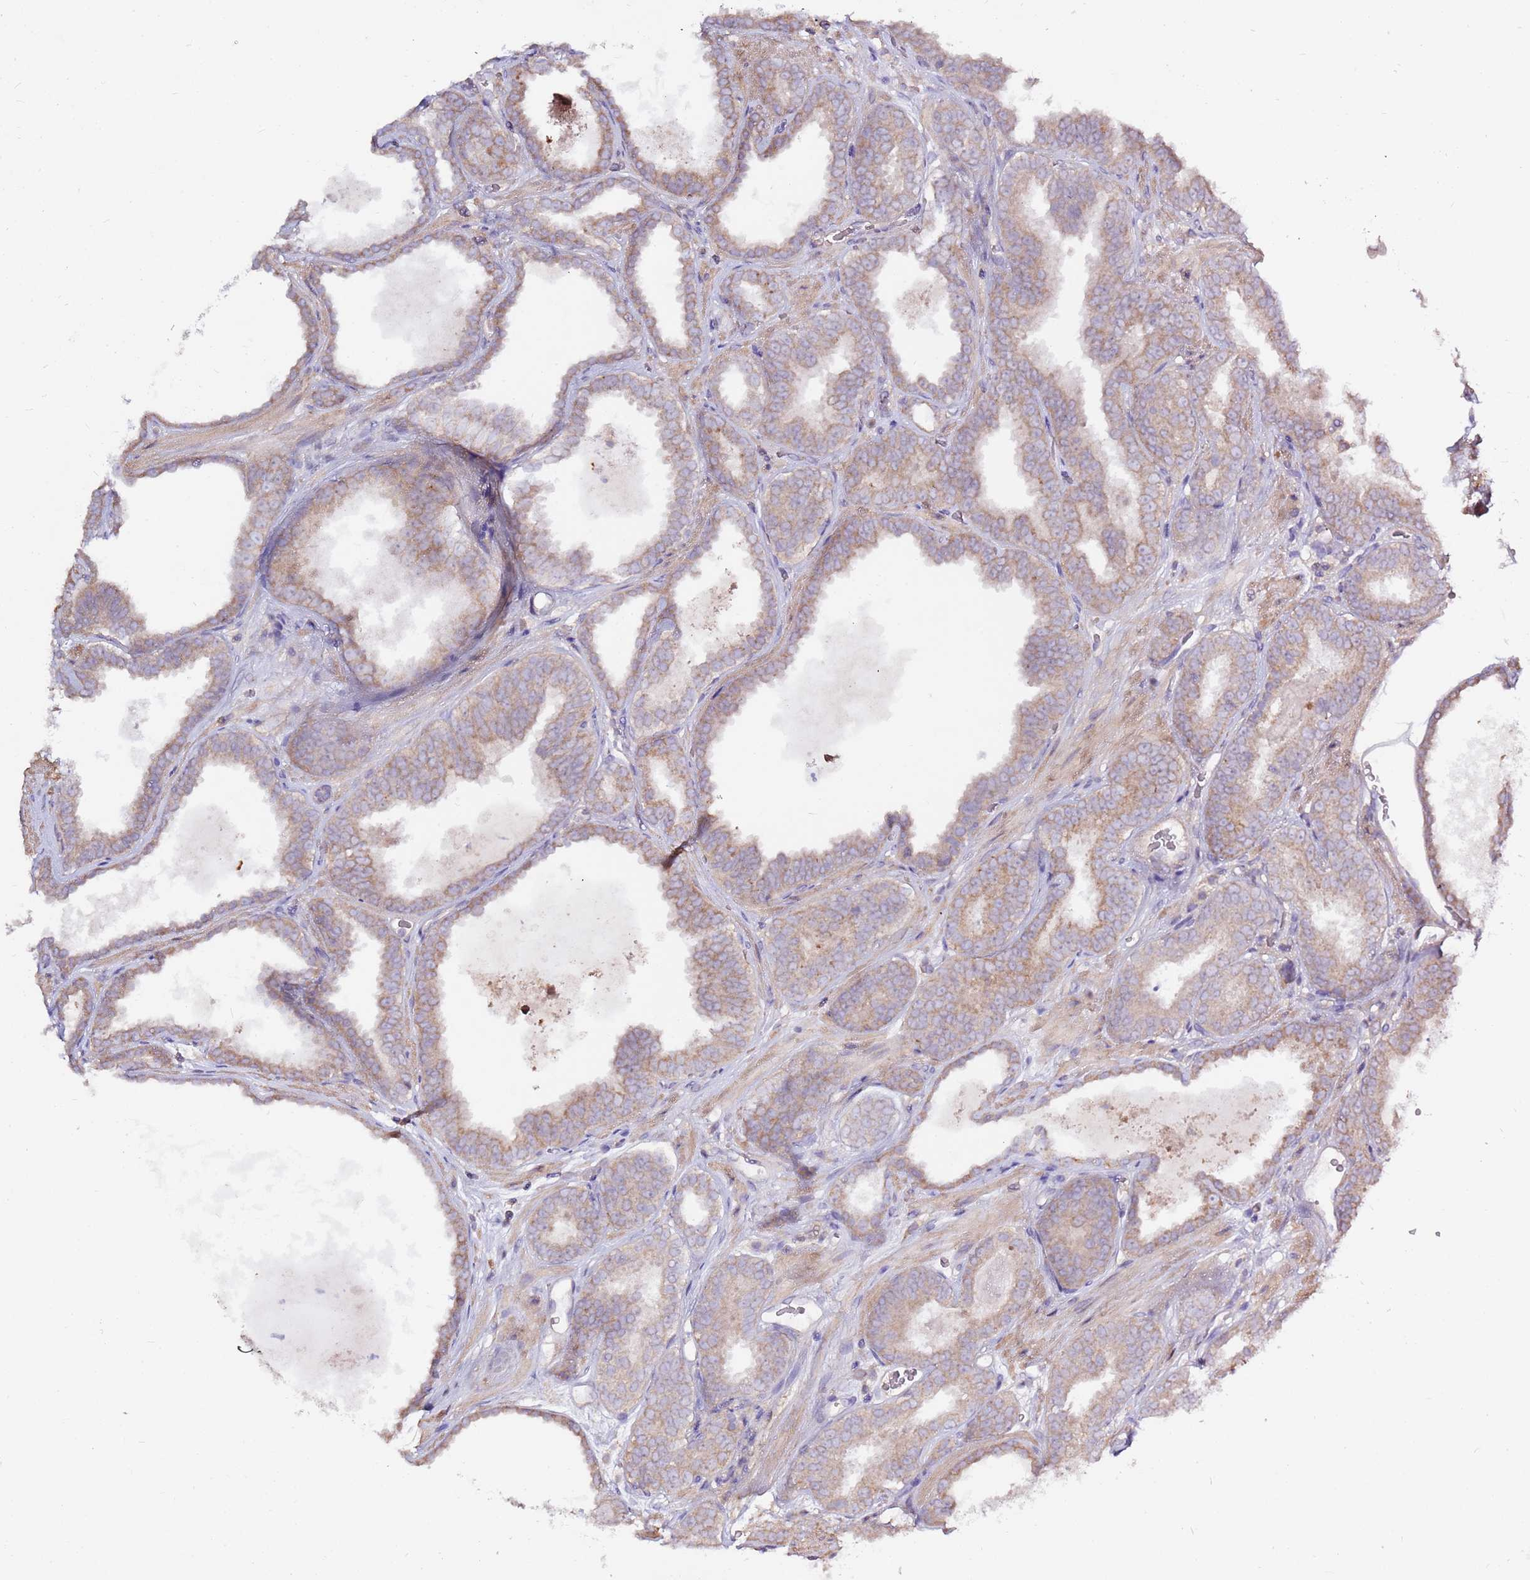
{"staining": {"intensity": "weak", "quantity": "25%-75%", "location": "cytoplasmic/membranous"}, "tissue": "prostate cancer", "cell_type": "Tumor cells", "image_type": "cancer", "snomed": [{"axis": "morphology", "description": "Adenocarcinoma, High grade"}, {"axis": "topography", "description": "Prostate"}], "caption": "Immunohistochemistry (IHC) histopathology image of prostate cancer (high-grade adenocarcinoma) stained for a protein (brown), which demonstrates low levels of weak cytoplasmic/membranous staining in about 25%-75% of tumor cells.", "gene": "EVA1B", "patient": {"sex": "male", "age": 72}}